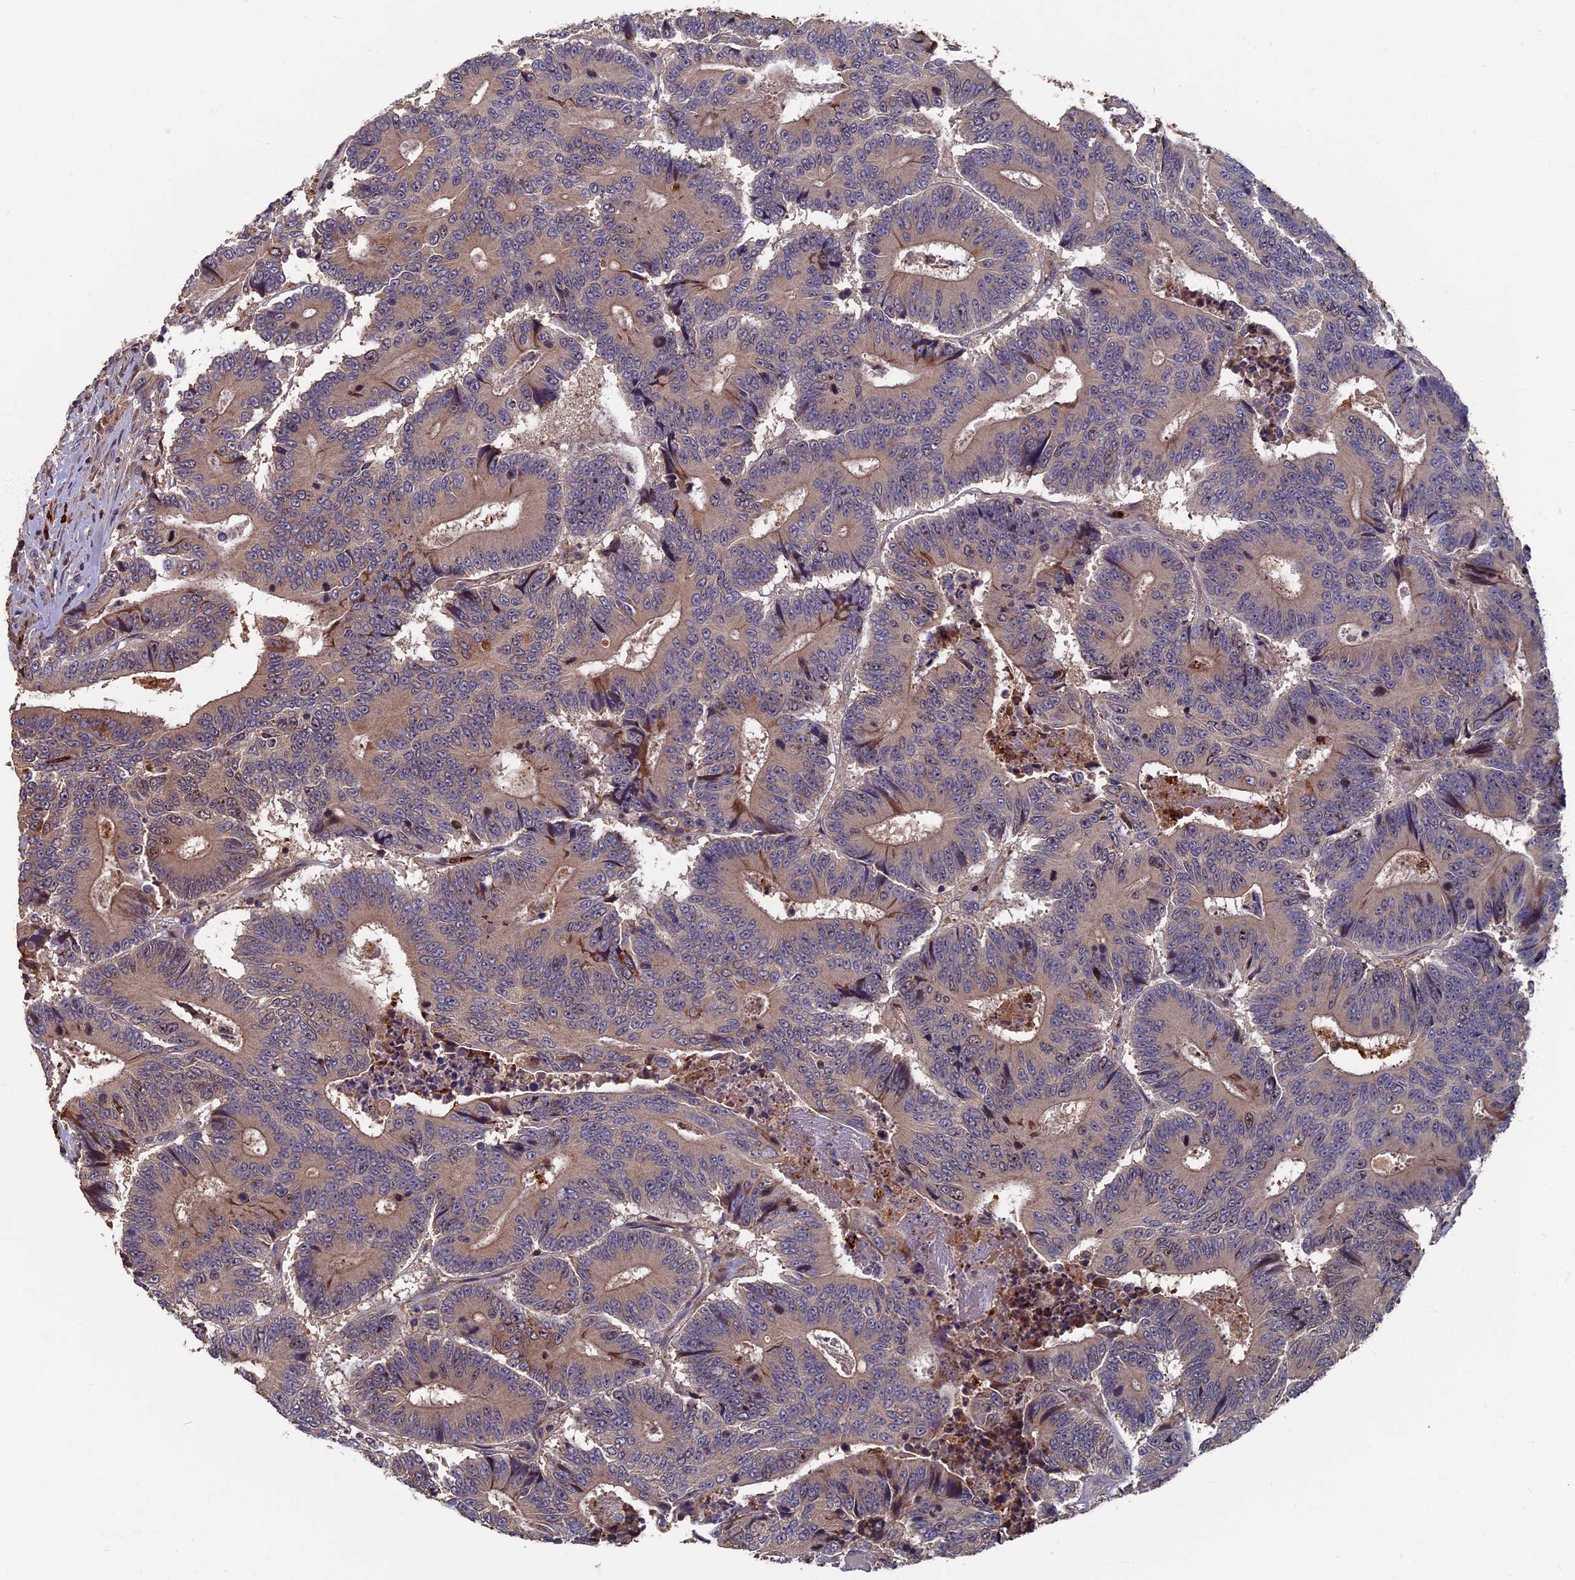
{"staining": {"intensity": "weak", "quantity": ">75%", "location": "cytoplasmic/membranous"}, "tissue": "colorectal cancer", "cell_type": "Tumor cells", "image_type": "cancer", "snomed": [{"axis": "morphology", "description": "Adenocarcinoma, NOS"}, {"axis": "topography", "description": "Colon"}], "caption": "A low amount of weak cytoplasmic/membranous positivity is seen in approximately >75% of tumor cells in colorectal cancer (adenocarcinoma) tissue.", "gene": "TNK2", "patient": {"sex": "male", "age": 83}}